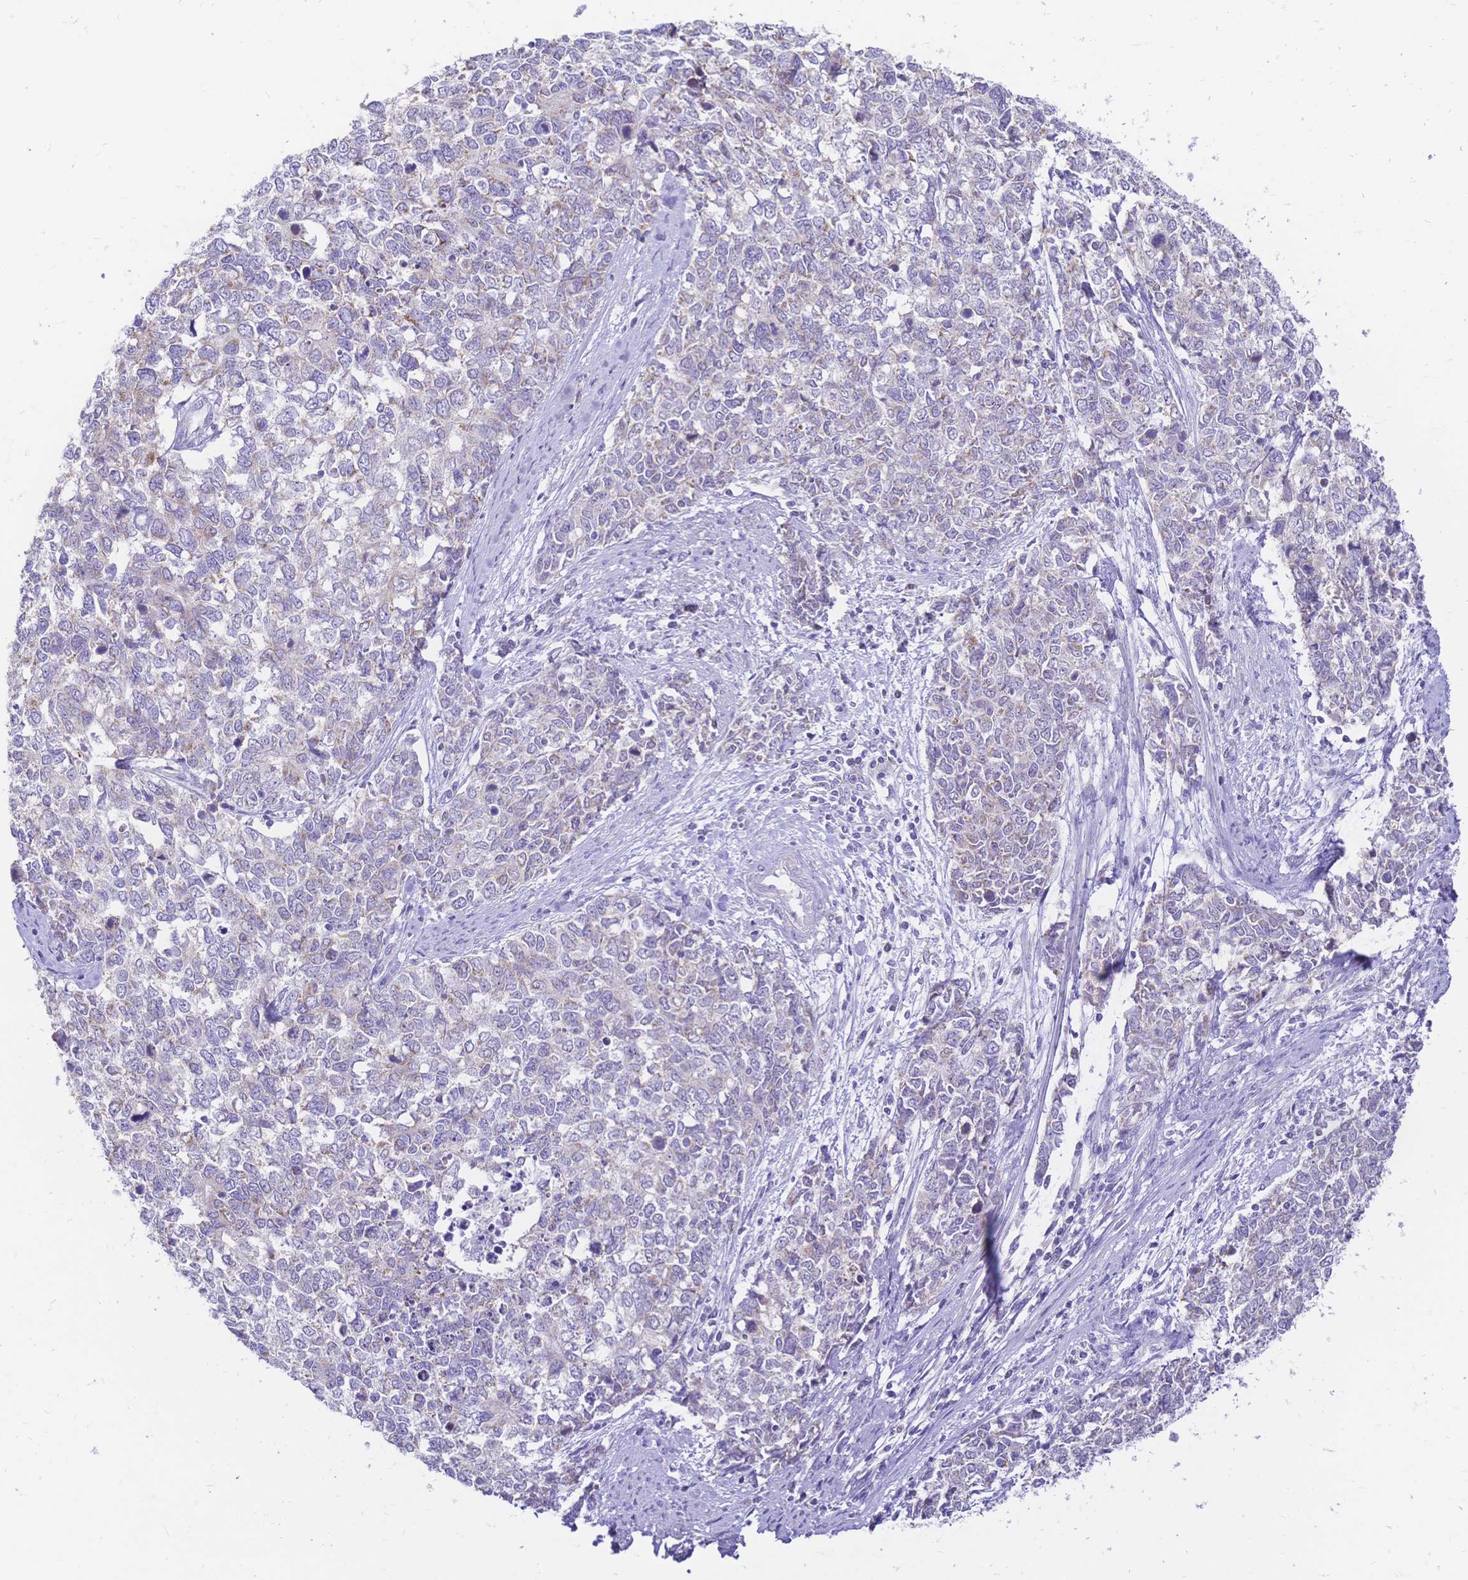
{"staining": {"intensity": "negative", "quantity": "none", "location": "none"}, "tissue": "cervical cancer", "cell_type": "Tumor cells", "image_type": "cancer", "snomed": [{"axis": "morphology", "description": "Adenocarcinoma, NOS"}, {"axis": "topography", "description": "Cervix"}], "caption": "This is an immunohistochemistry micrograph of adenocarcinoma (cervical). There is no positivity in tumor cells.", "gene": "CLEC18B", "patient": {"sex": "female", "age": 63}}